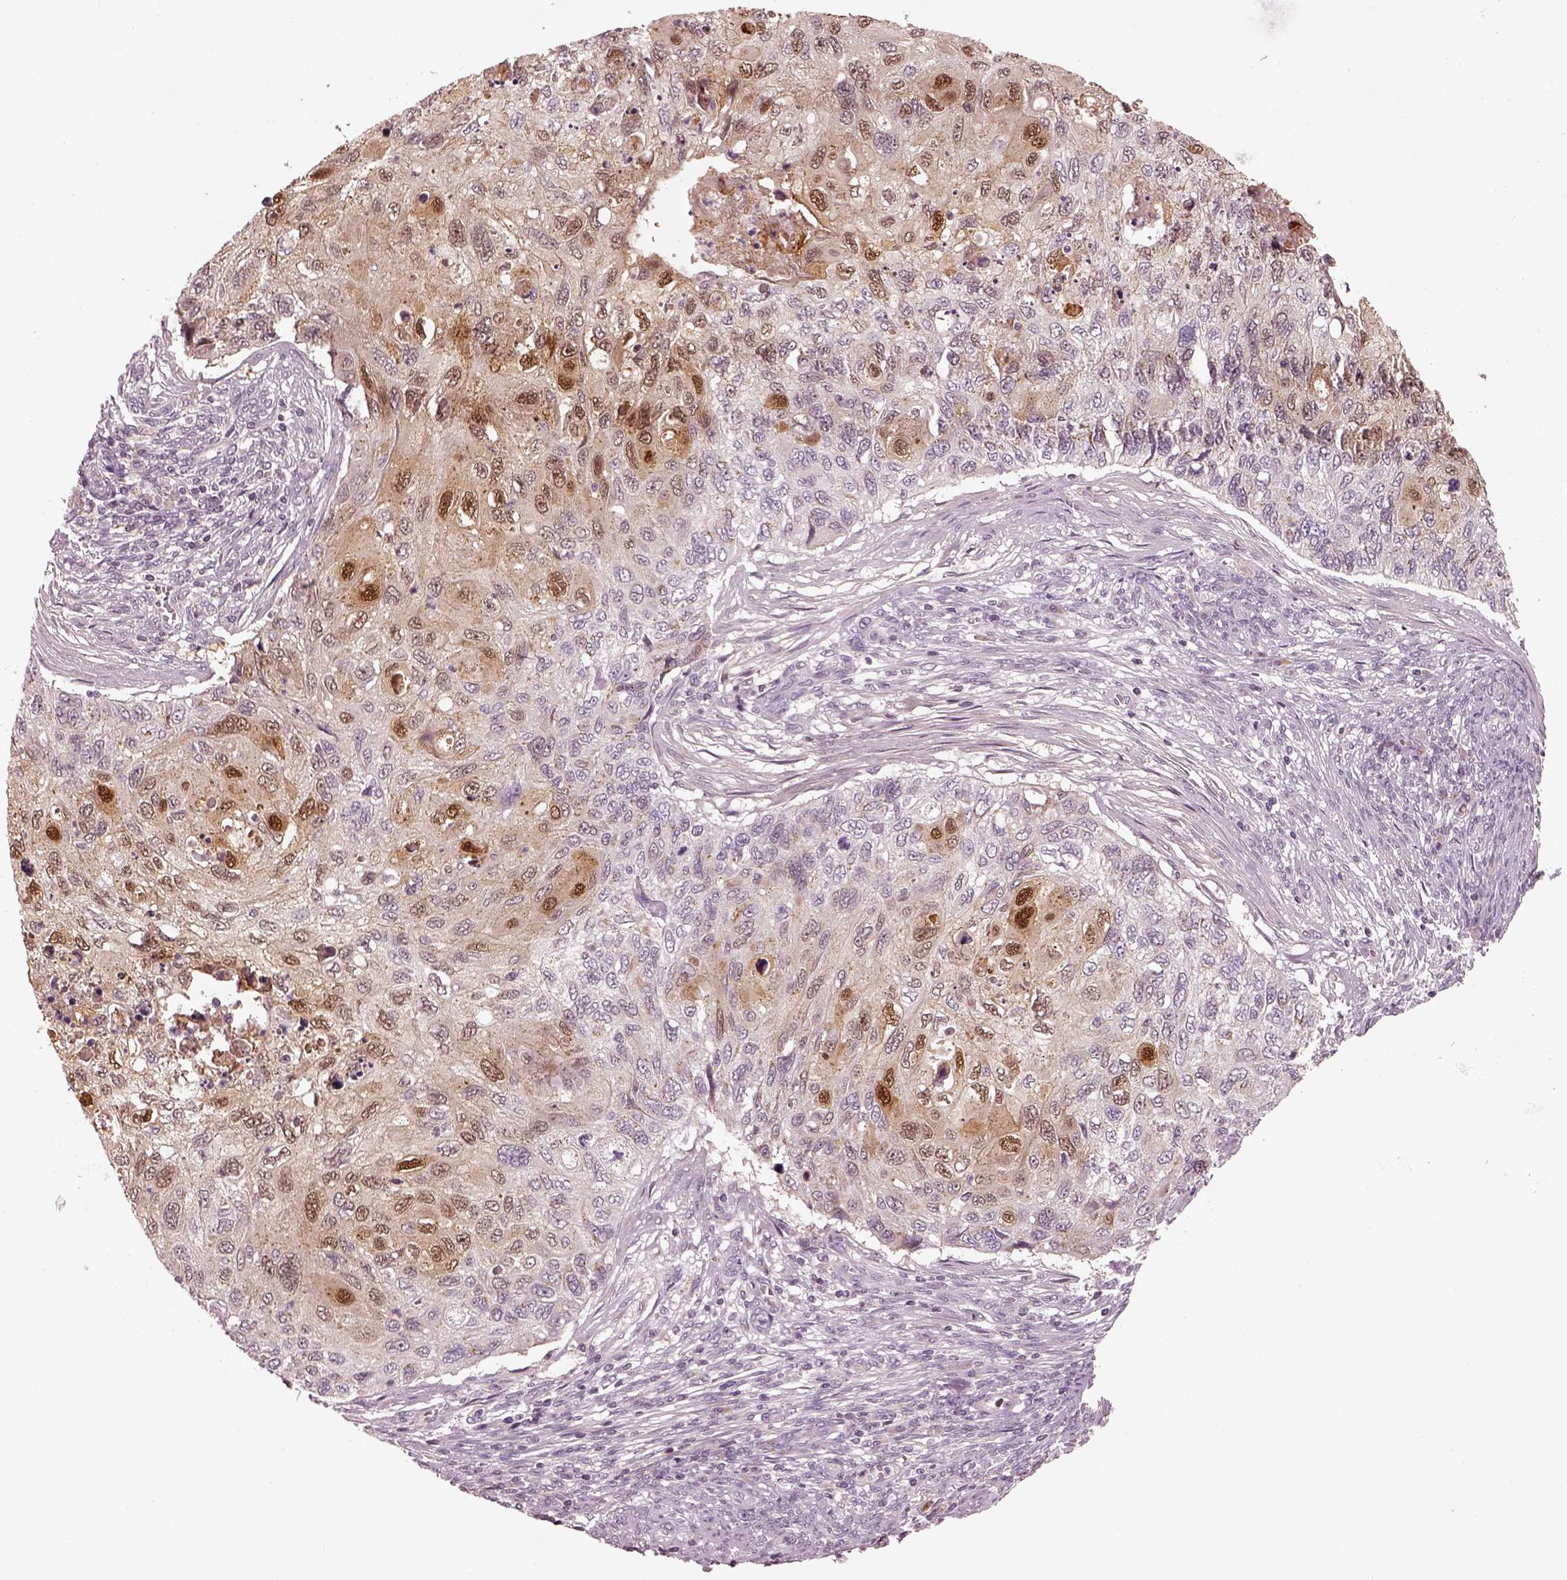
{"staining": {"intensity": "strong", "quantity": "25%-75%", "location": "cytoplasmic/membranous,nuclear"}, "tissue": "cervical cancer", "cell_type": "Tumor cells", "image_type": "cancer", "snomed": [{"axis": "morphology", "description": "Squamous cell carcinoma, NOS"}, {"axis": "topography", "description": "Cervix"}], "caption": "There is high levels of strong cytoplasmic/membranous and nuclear positivity in tumor cells of cervical cancer, as demonstrated by immunohistochemical staining (brown color).", "gene": "SDCBP2", "patient": {"sex": "female", "age": 70}}